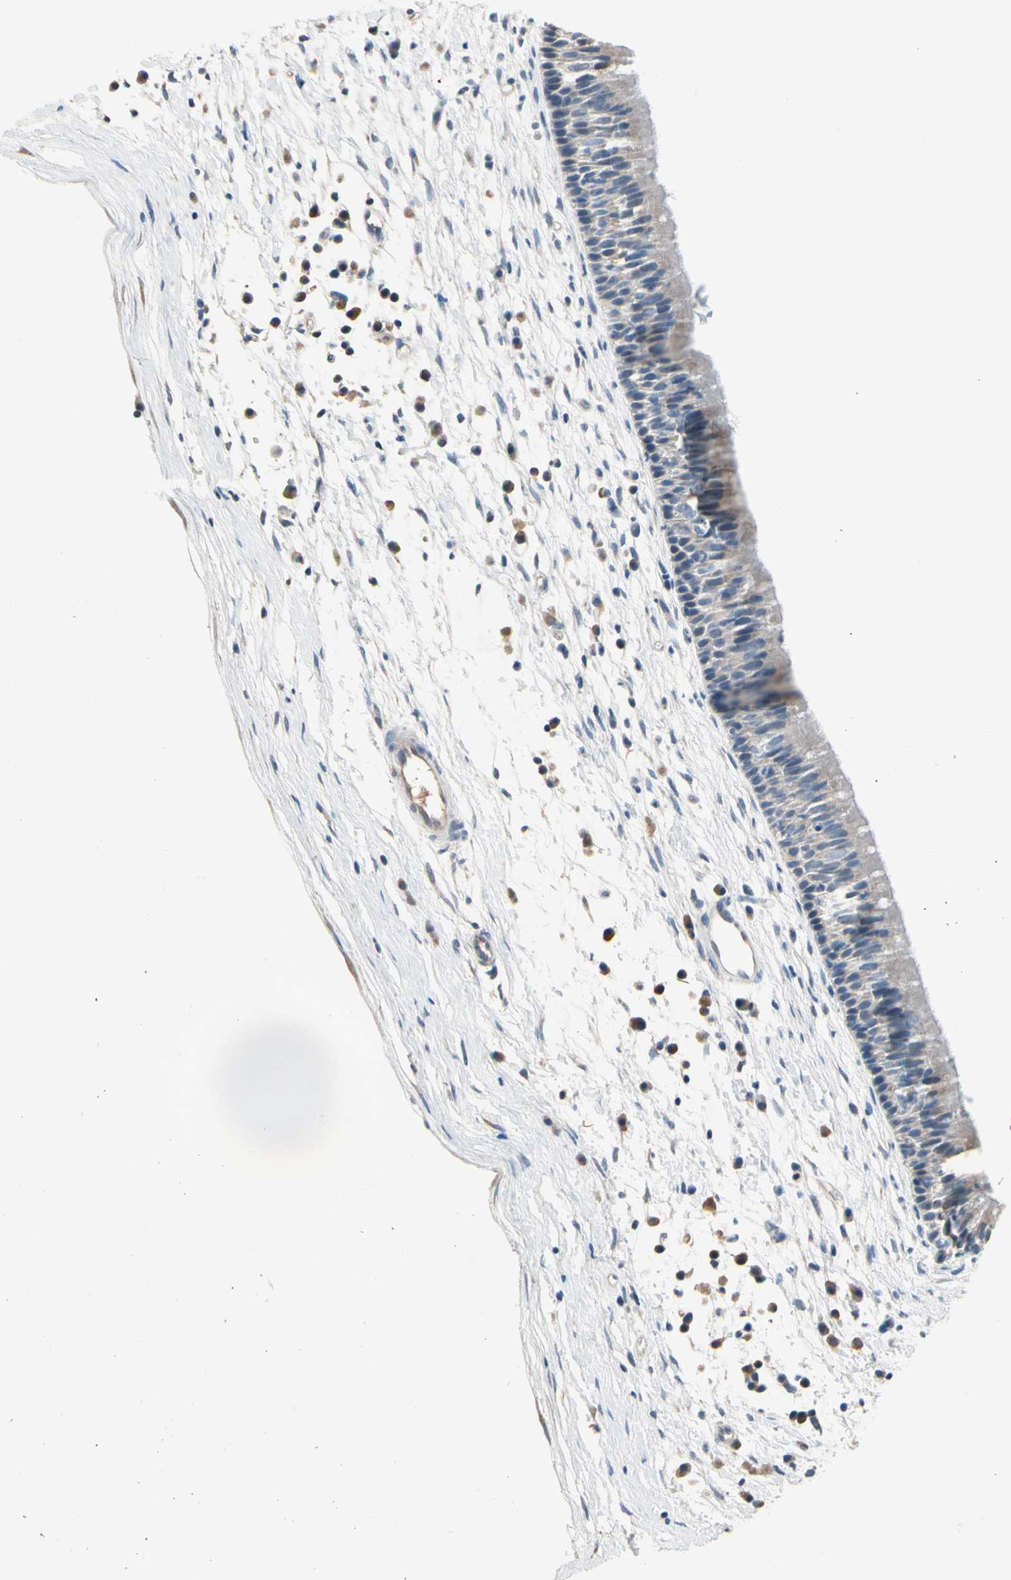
{"staining": {"intensity": "weak", "quantity": "25%-75%", "location": "cytoplasmic/membranous"}, "tissue": "nasopharynx", "cell_type": "Respiratory epithelial cells", "image_type": "normal", "snomed": [{"axis": "morphology", "description": "Normal tissue, NOS"}, {"axis": "topography", "description": "Nasopharynx"}], "caption": "A brown stain shows weak cytoplasmic/membranous positivity of a protein in respiratory epithelial cells of normal human nasopharynx.", "gene": "STK40", "patient": {"sex": "male", "age": 13}}